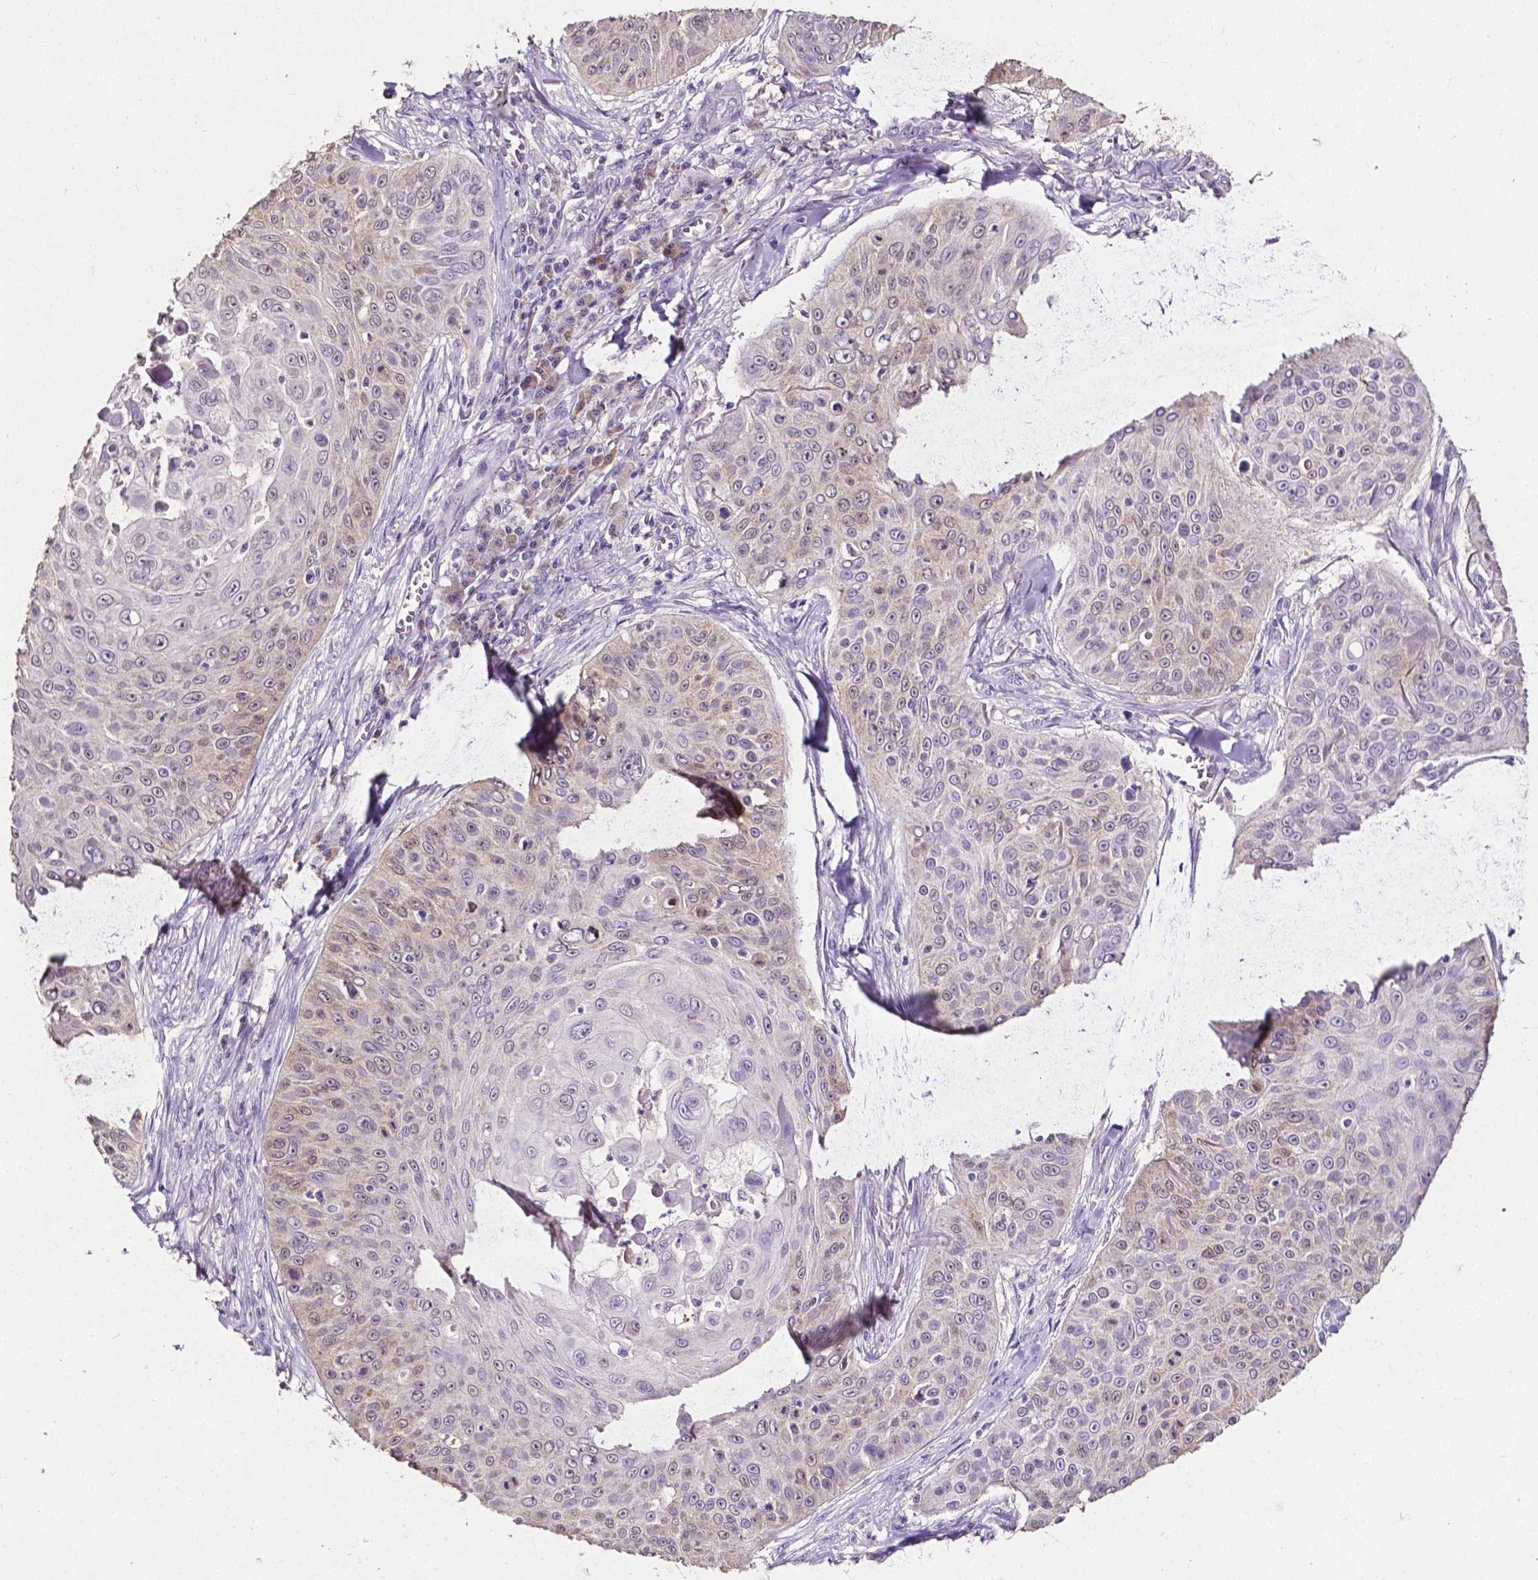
{"staining": {"intensity": "negative", "quantity": "none", "location": "none"}, "tissue": "skin cancer", "cell_type": "Tumor cells", "image_type": "cancer", "snomed": [{"axis": "morphology", "description": "Squamous cell carcinoma, NOS"}, {"axis": "topography", "description": "Skin"}], "caption": "The micrograph reveals no staining of tumor cells in skin squamous cell carcinoma. (DAB (3,3'-diaminobenzidine) immunohistochemistry (IHC) visualized using brightfield microscopy, high magnification).", "gene": "PSAT1", "patient": {"sex": "male", "age": 82}}